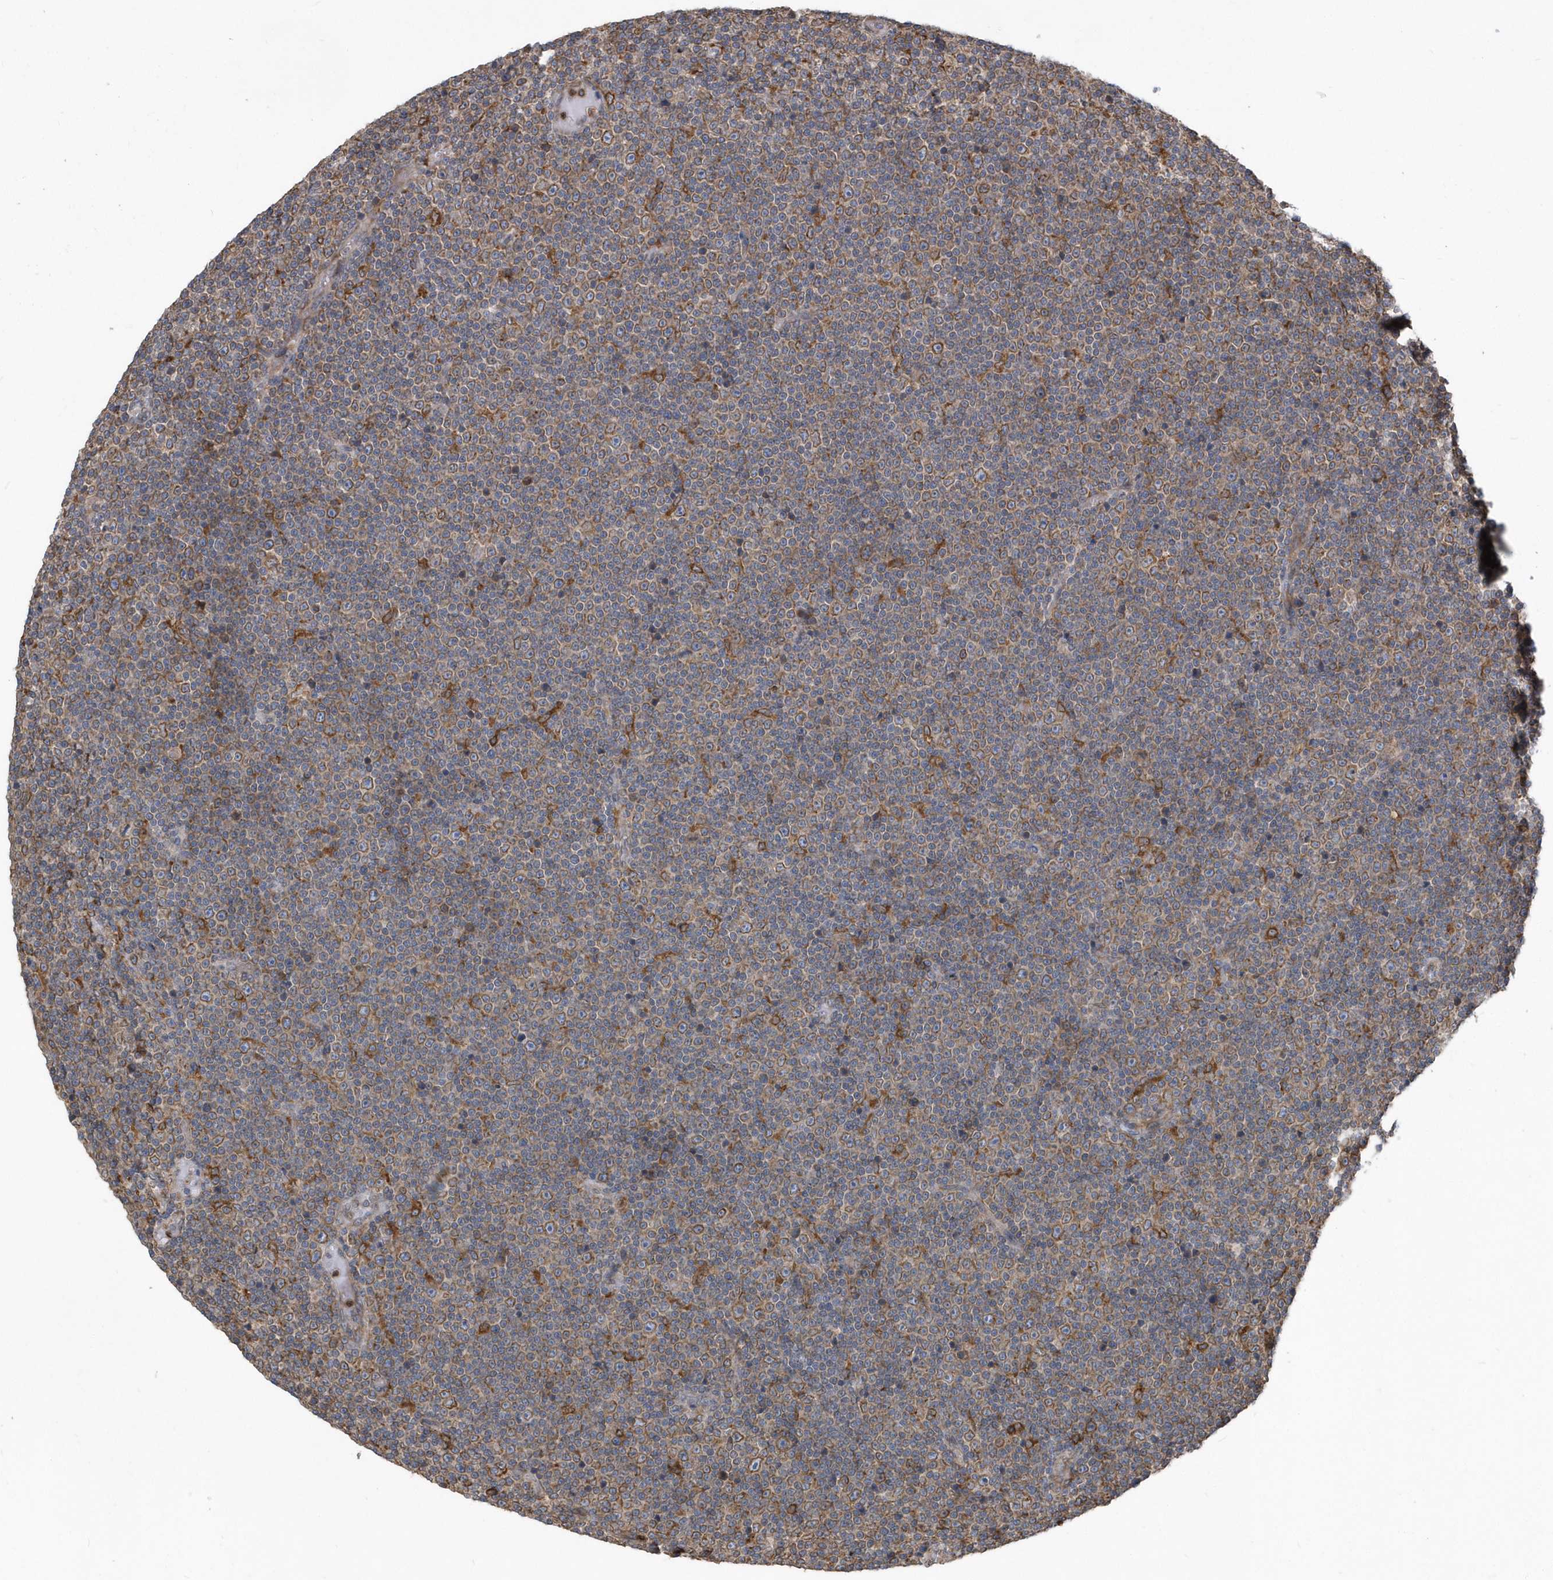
{"staining": {"intensity": "moderate", "quantity": "25%-75%", "location": "cytoplasmic/membranous"}, "tissue": "lymphoma", "cell_type": "Tumor cells", "image_type": "cancer", "snomed": [{"axis": "morphology", "description": "Malignant lymphoma, non-Hodgkin's type, Low grade"}, {"axis": "topography", "description": "Lymph node"}], "caption": "This is a micrograph of immunohistochemistry staining of malignant lymphoma, non-Hodgkin's type (low-grade), which shows moderate expression in the cytoplasmic/membranous of tumor cells.", "gene": "VAMP7", "patient": {"sex": "female", "age": 67}}